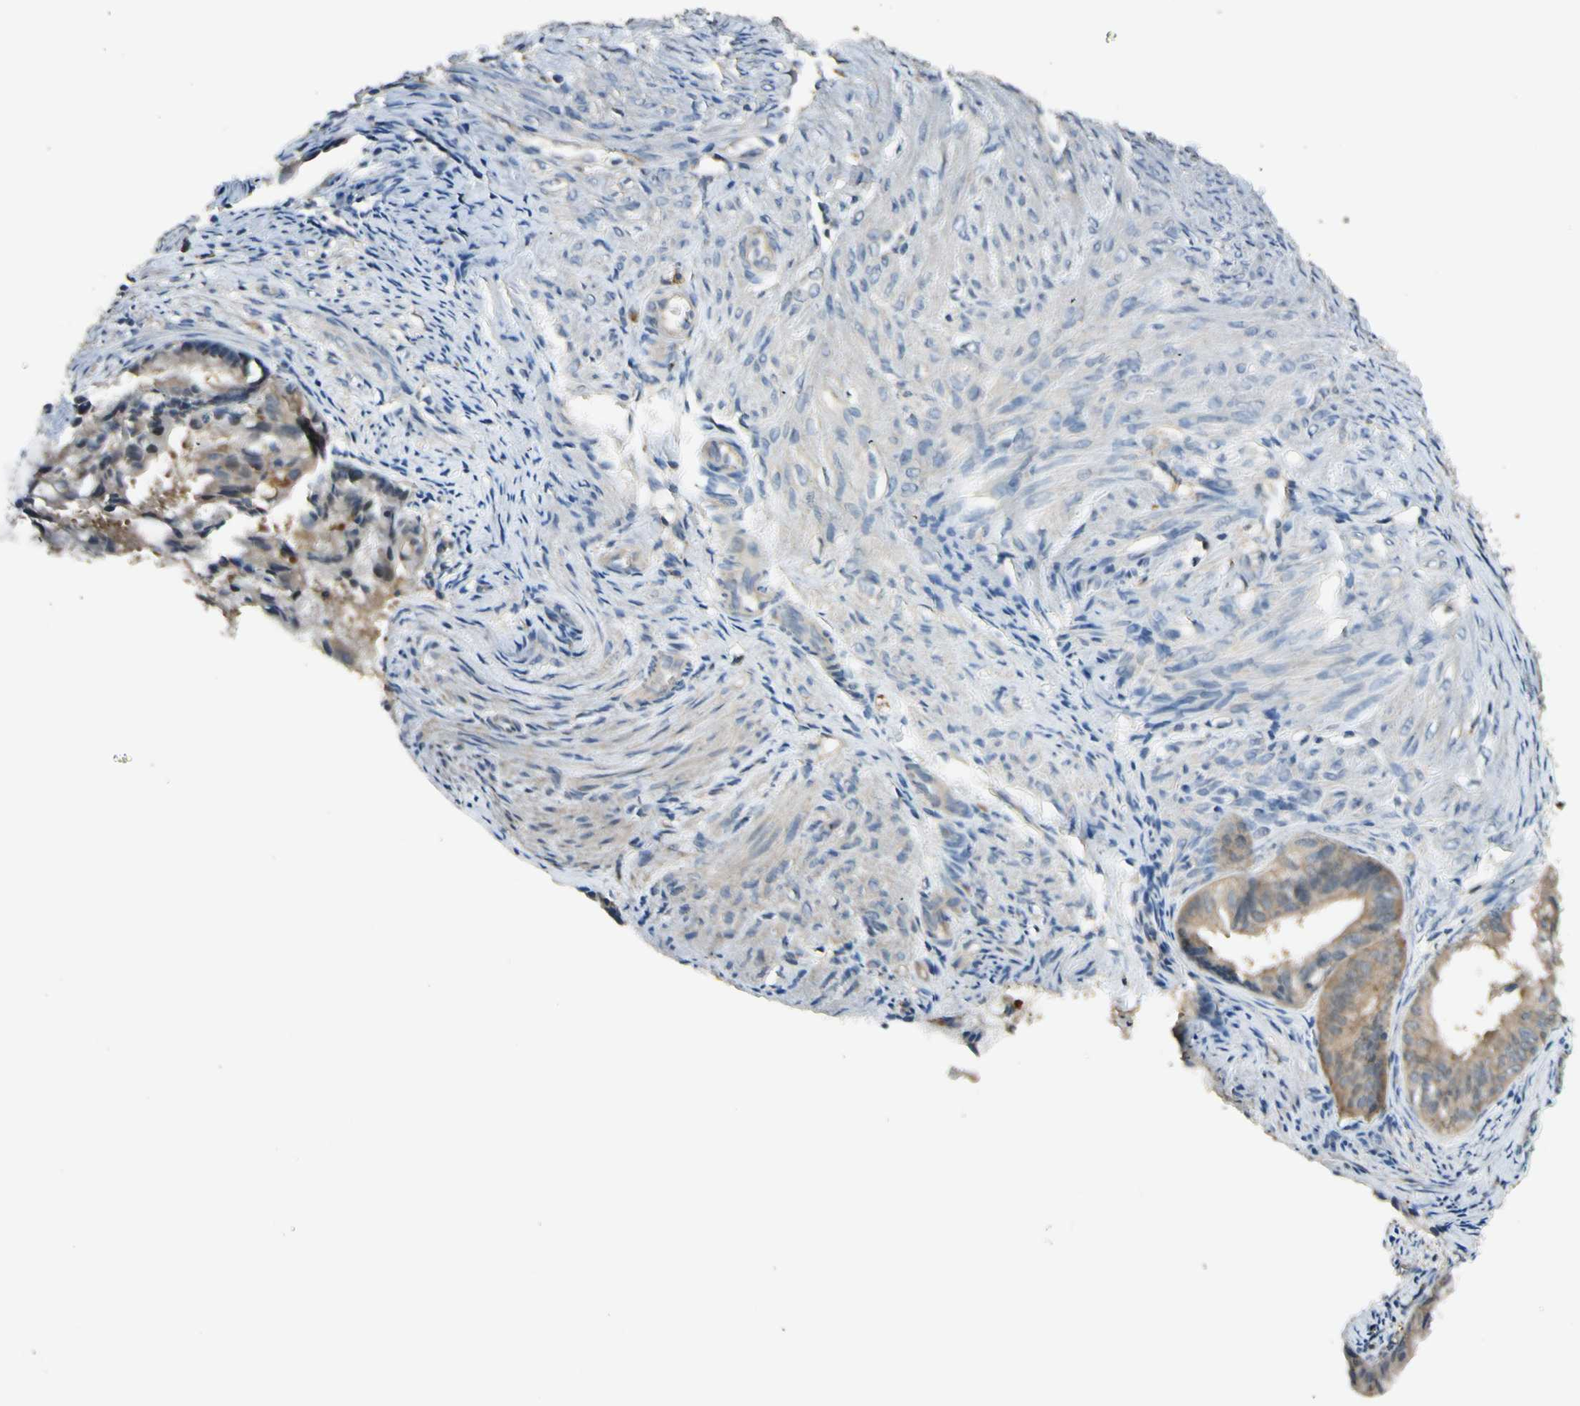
{"staining": {"intensity": "weak", "quantity": ">75%", "location": "cytoplasmic/membranous"}, "tissue": "endometrial cancer", "cell_type": "Tumor cells", "image_type": "cancer", "snomed": [{"axis": "morphology", "description": "Adenocarcinoma, NOS"}, {"axis": "topography", "description": "Endometrium"}], "caption": "The photomicrograph displays immunohistochemical staining of endometrial cancer (adenocarcinoma). There is weak cytoplasmic/membranous staining is seen in about >75% of tumor cells.", "gene": "PLXNA1", "patient": {"sex": "female", "age": 86}}